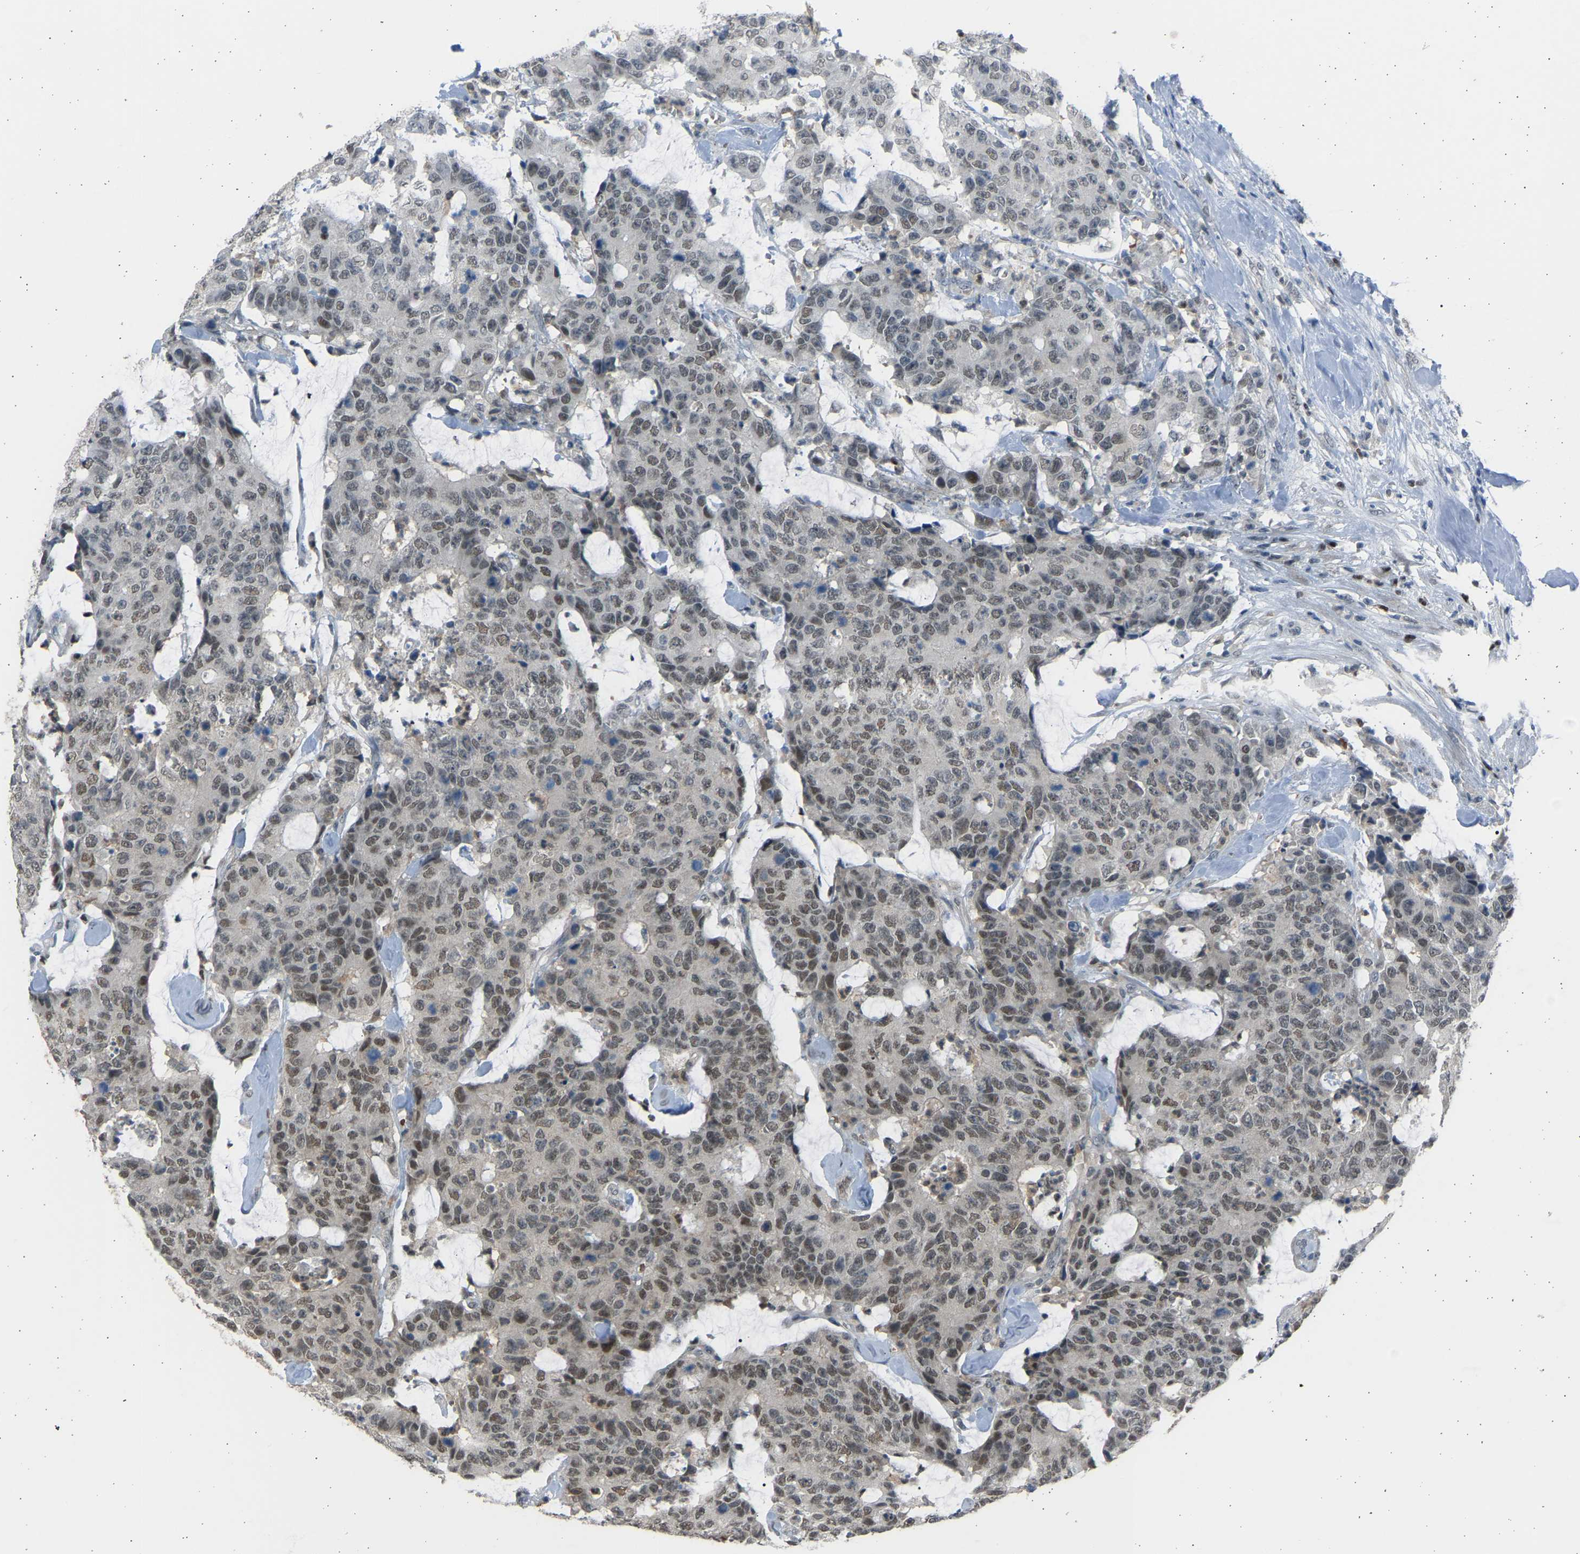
{"staining": {"intensity": "moderate", "quantity": ">75%", "location": "nuclear"}, "tissue": "colorectal cancer", "cell_type": "Tumor cells", "image_type": "cancer", "snomed": [{"axis": "morphology", "description": "Adenocarcinoma, NOS"}, {"axis": "topography", "description": "Colon"}], "caption": "An image of human colorectal cancer stained for a protein shows moderate nuclear brown staining in tumor cells.", "gene": "BIRC2", "patient": {"sex": "female", "age": 86}}